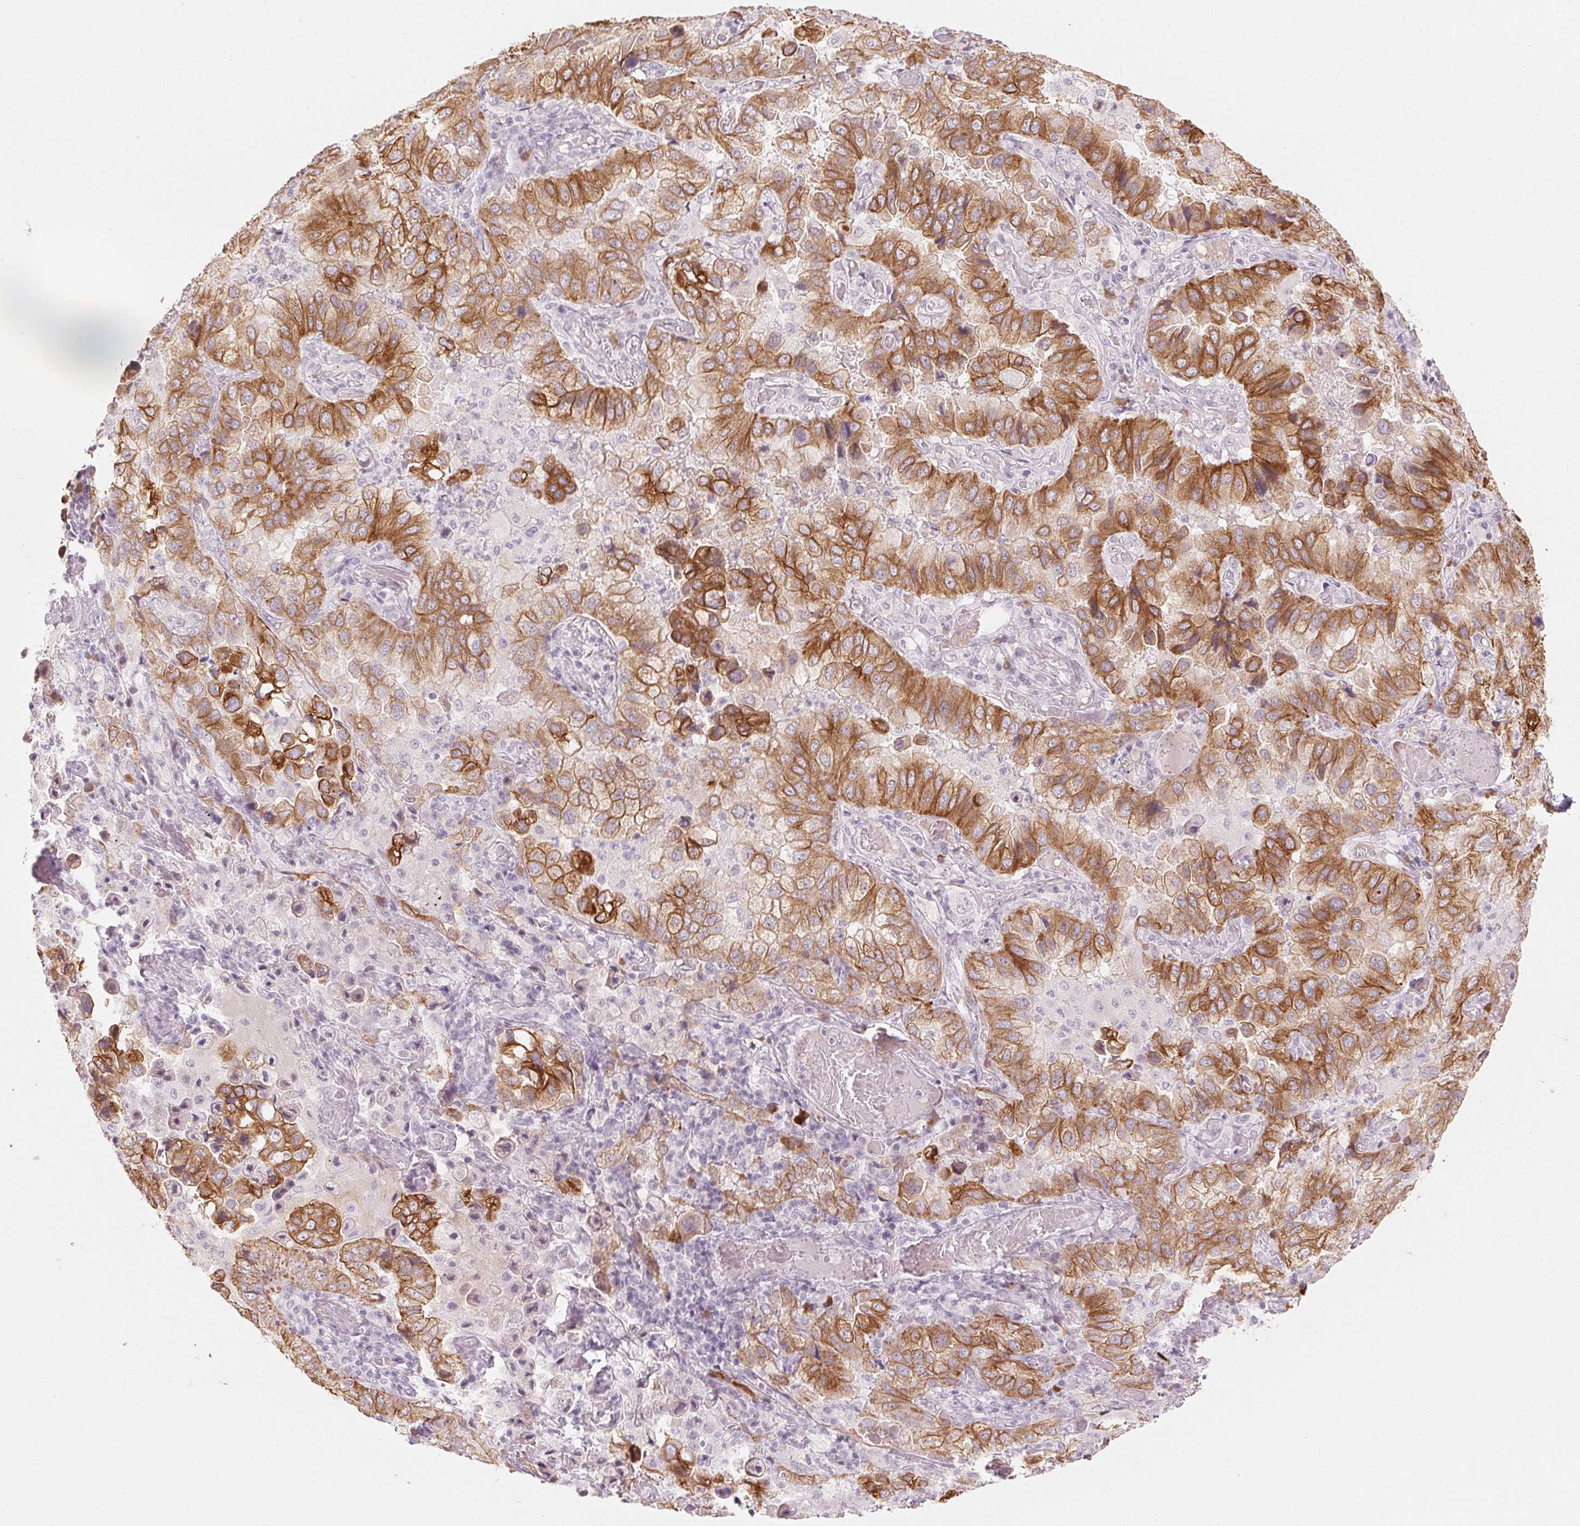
{"staining": {"intensity": "strong", "quantity": "25%-75%", "location": "cytoplasmic/membranous"}, "tissue": "lung cancer", "cell_type": "Tumor cells", "image_type": "cancer", "snomed": [{"axis": "morphology", "description": "Aneuploidy"}, {"axis": "morphology", "description": "Adenocarcinoma, NOS"}, {"axis": "morphology", "description": "Adenocarcinoma, metastatic, NOS"}, {"axis": "topography", "description": "Lymph node"}, {"axis": "topography", "description": "Lung"}], "caption": "Tumor cells exhibit high levels of strong cytoplasmic/membranous staining in about 25%-75% of cells in human adenocarcinoma (lung). Ihc stains the protein in brown and the nuclei are stained blue.", "gene": "SCTR", "patient": {"sex": "female", "age": 48}}